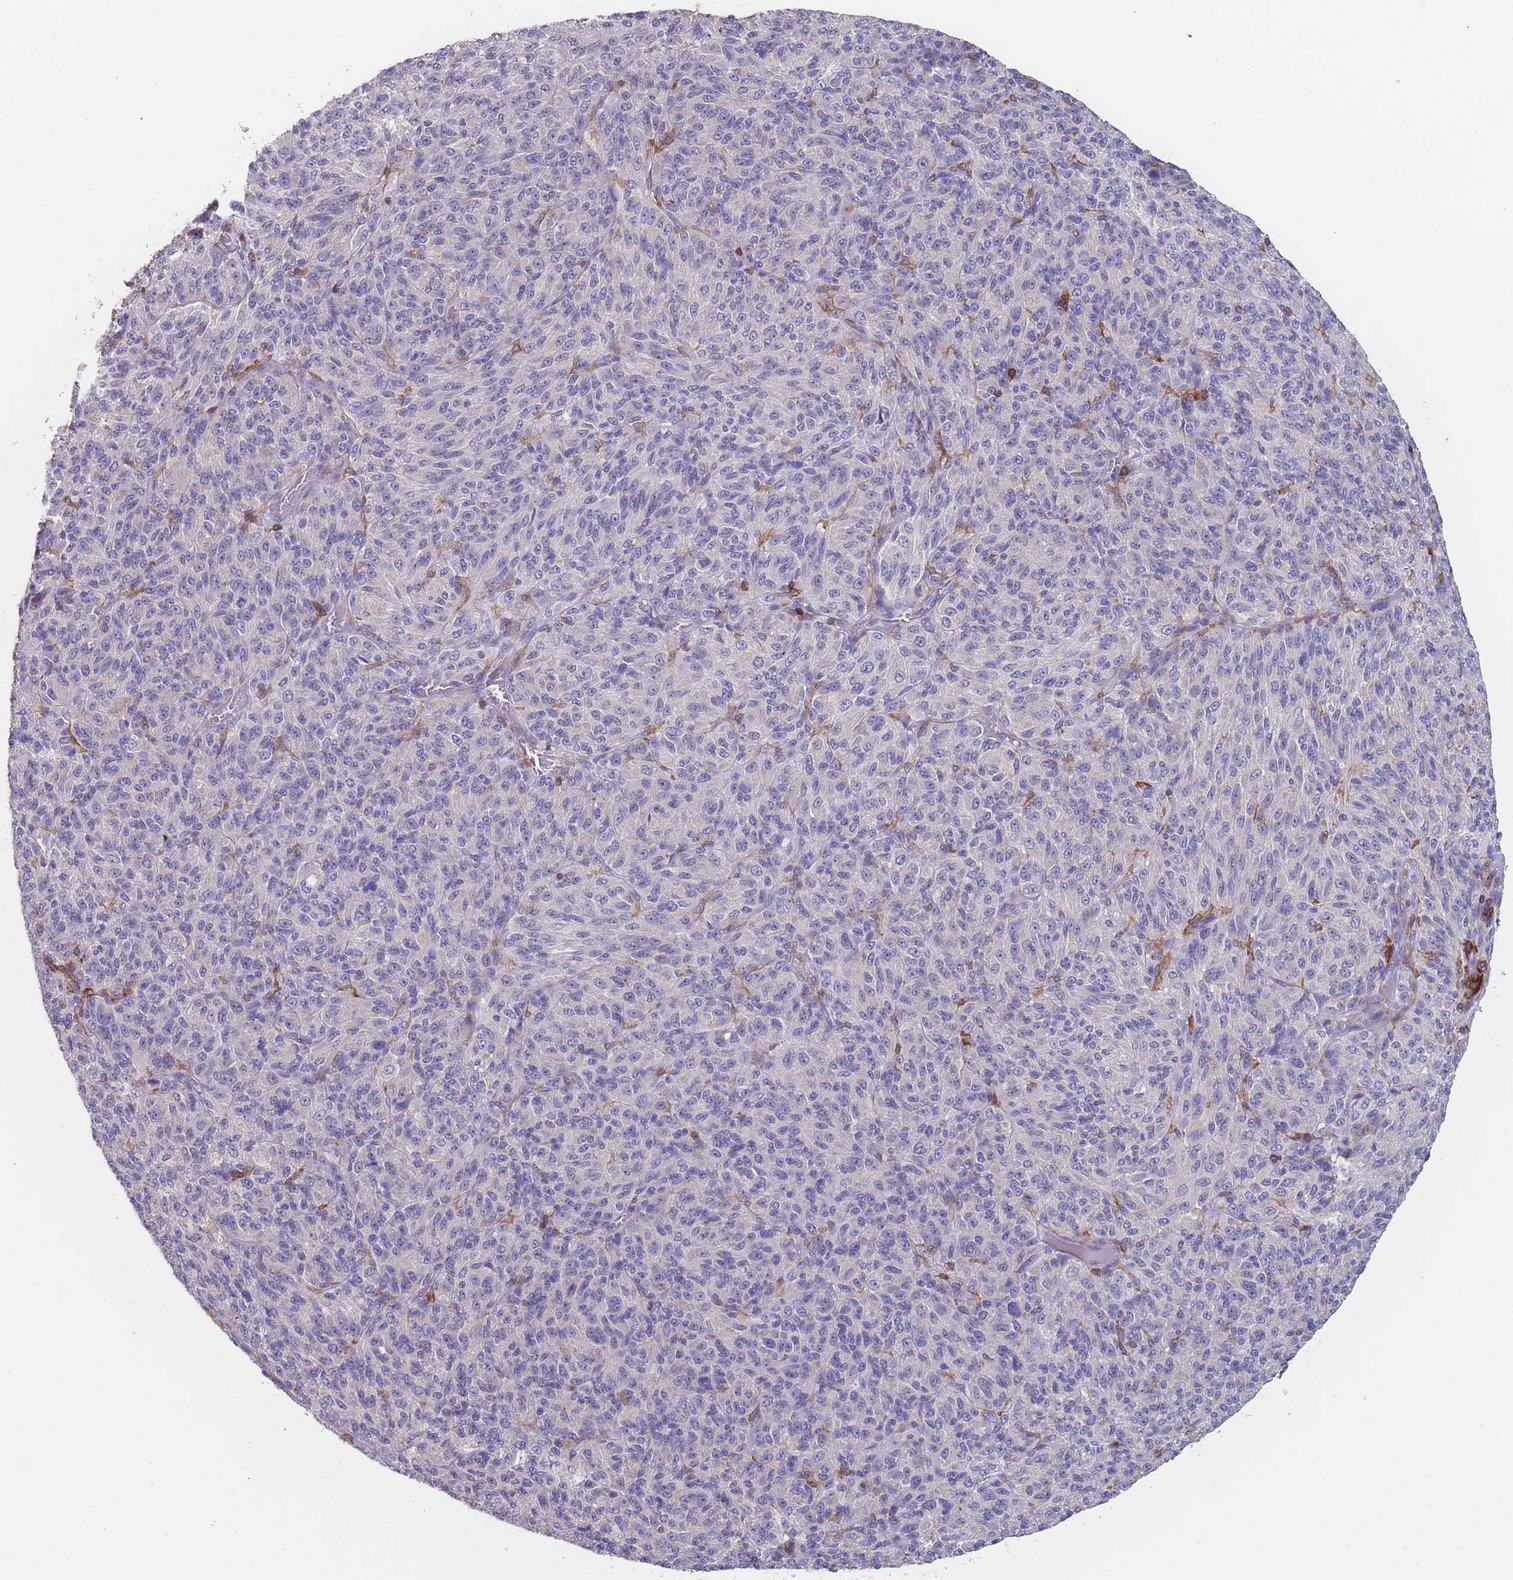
{"staining": {"intensity": "negative", "quantity": "none", "location": "none"}, "tissue": "melanoma", "cell_type": "Tumor cells", "image_type": "cancer", "snomed": [{"axis": "morphology", "description": "Malignant melanoma, Metastatic site"}, {"axis": "topography", "description": "Brain"}], "caption": "Protein analysis of malignant melanoma (metastatic site) exhibits no significant expression in tumor cells.", "gene": "CD33", "patient": {"sex": "female", "age": 56}}